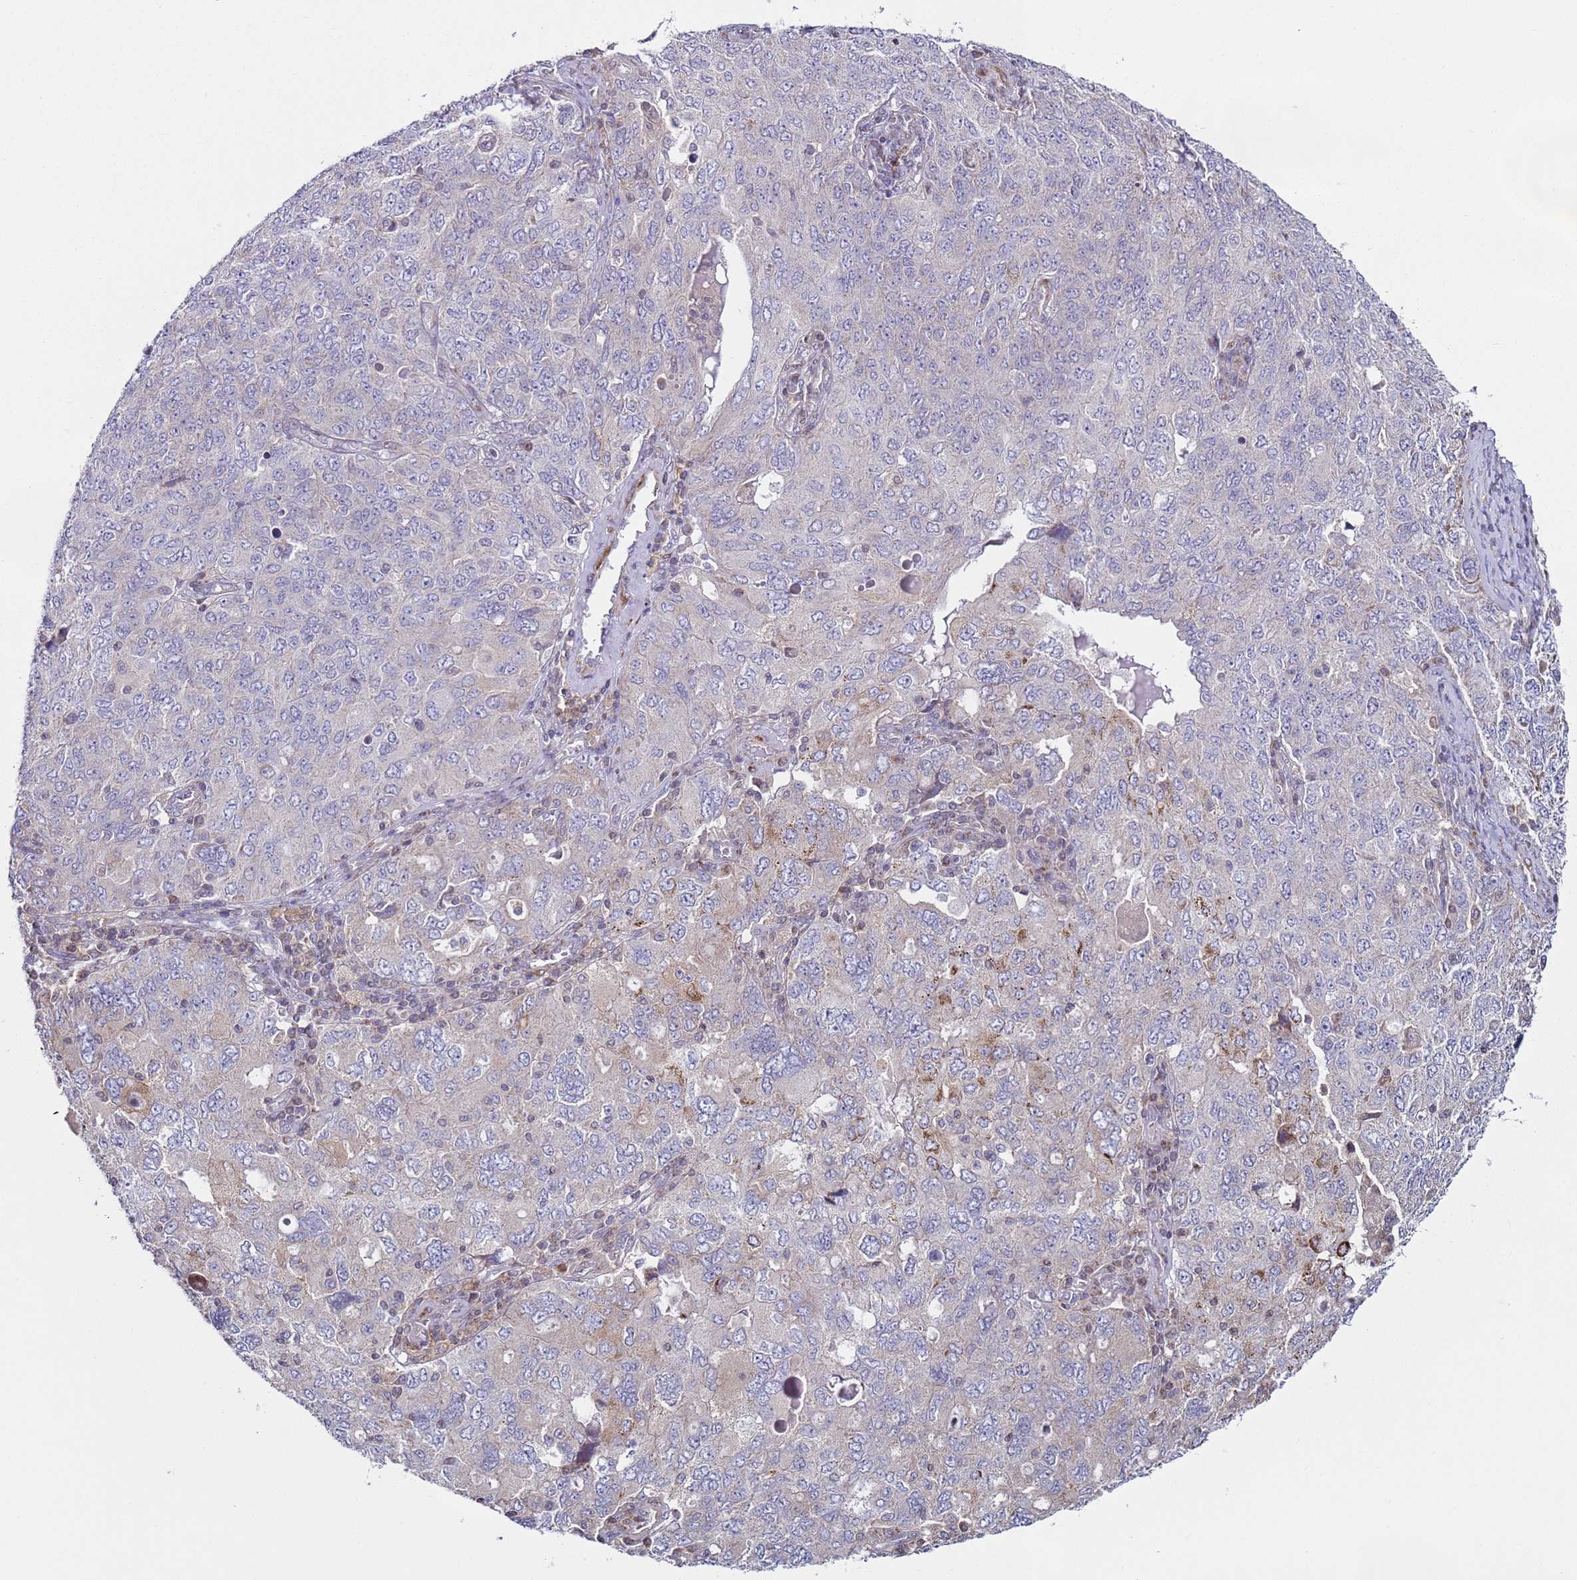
{"staining": {"intensity": "moderate", "quantity": "<25%", "location": "cytoplasmic/membranous"}, "tissue": "ovarian cancer", "cell_type": "Tumor cells", "image_type": "cancer", "snomed": [{"axis": "morphology", "description": "Carcinoma, endometroid"}, {"axis": "topography", "description": "Ovary"}], "caption": "Immunohistochemistry (IHC) photomicrograph of neoplastic tissue: human ovarian endometroid carcinoma stained using immunohistochemistry demonstrates low levels of moderate protein expression localized specifically in the cytoplasmic/membranous of tumor cells, appearing as a cytoplasmic/membranous brown color.", "gene": "SNAPC4", "patient": {"sex": "female", "age": 62}}